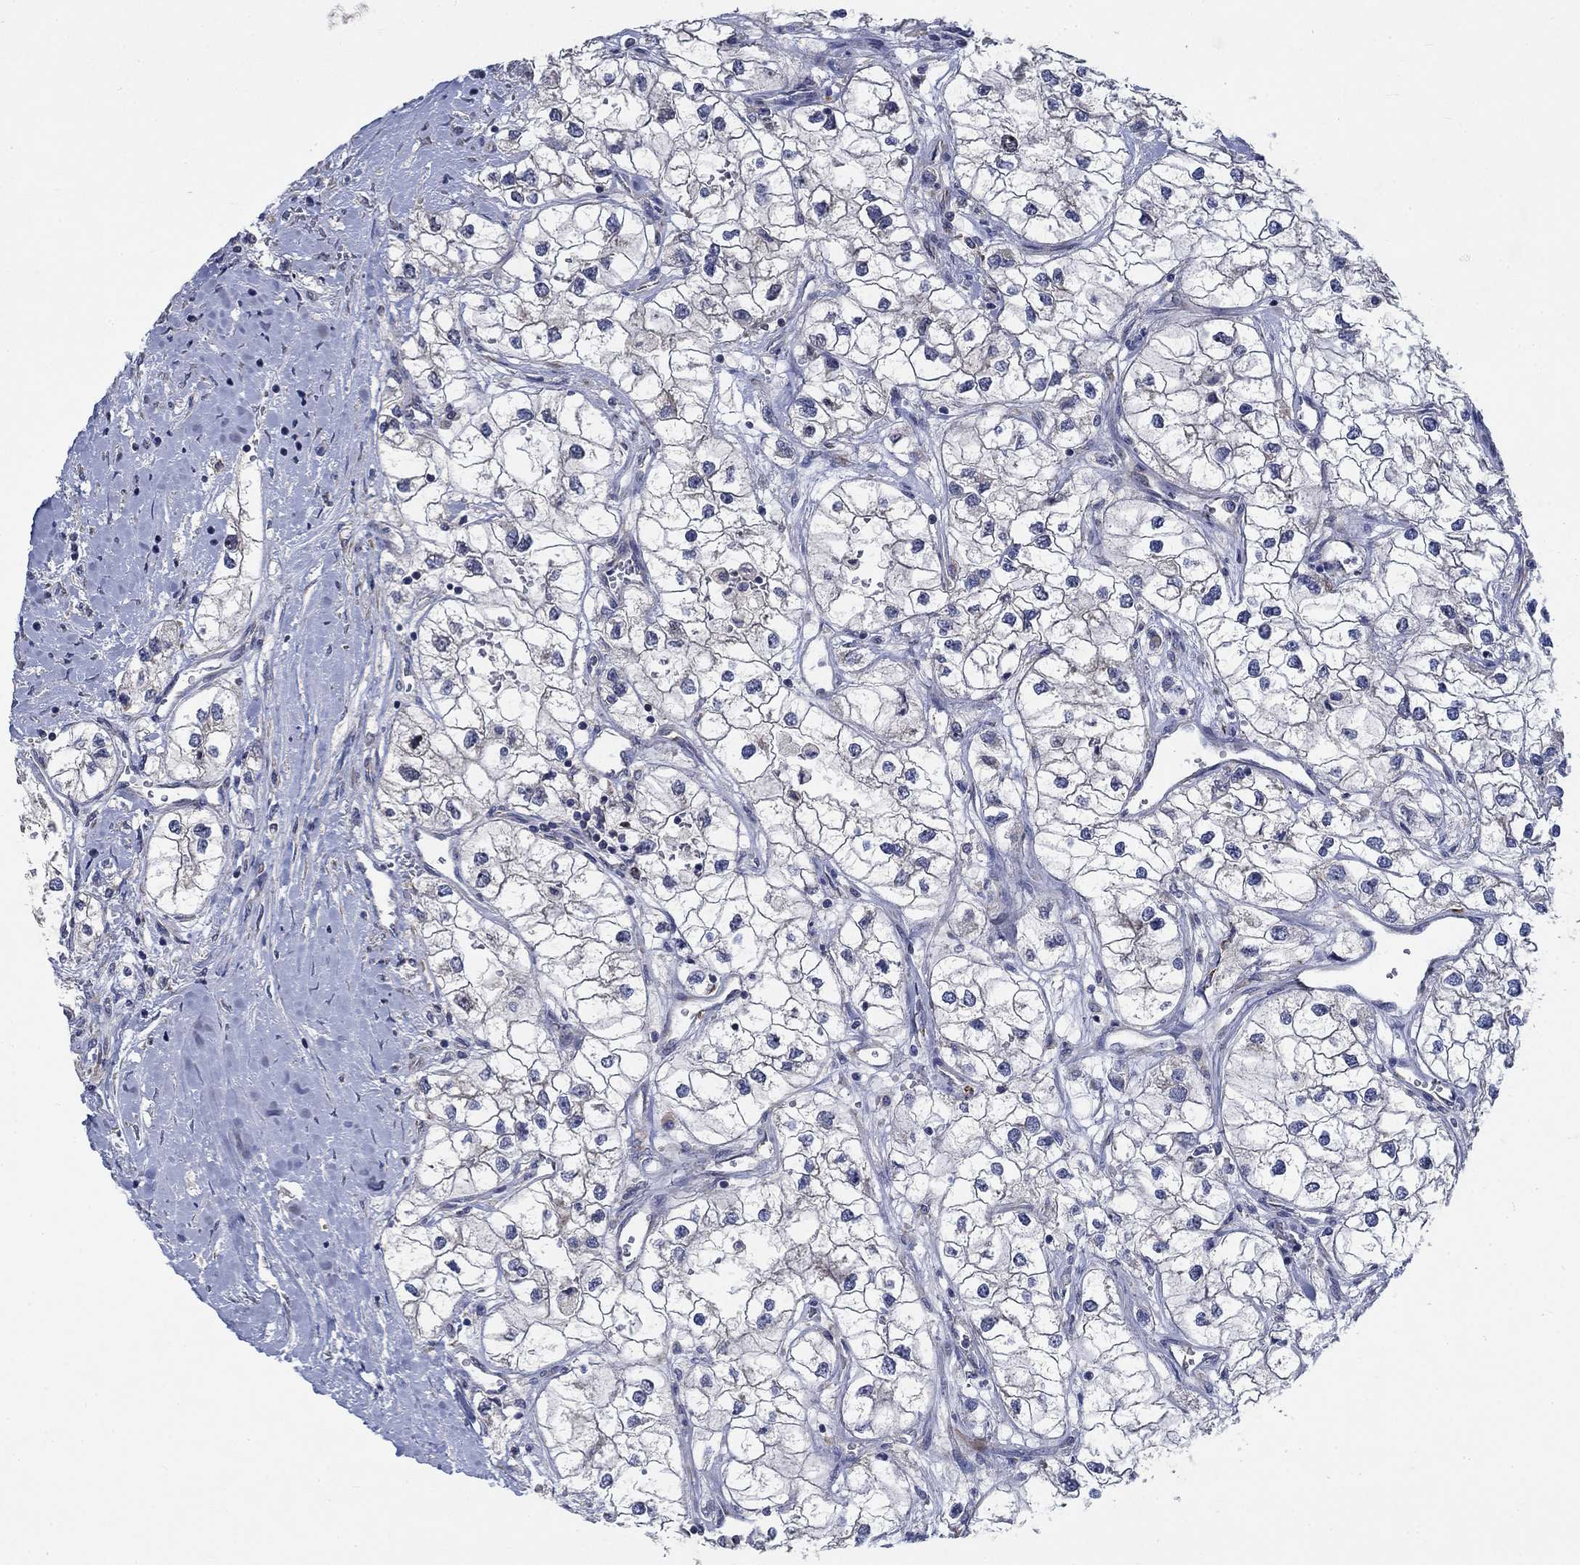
{"staining": {"intensity": "negative", "quantity": "none", "location": "none"}, "tissue": "renal cancer", "cell_type": "Tumor cells", "image_type": "cancer", "snomed": [{"axis": "morphology", "description": "Adenocarcinoma, NOS"}, {"axis": "topography", "description": "Kidney"}], "caption": "DAB immunohistochemical staining of human adenocarcinoma (renal) shows no significant expression in tumor cells.", "gene": "MMP24", "patient": {"sex": "male", "age": 59}}